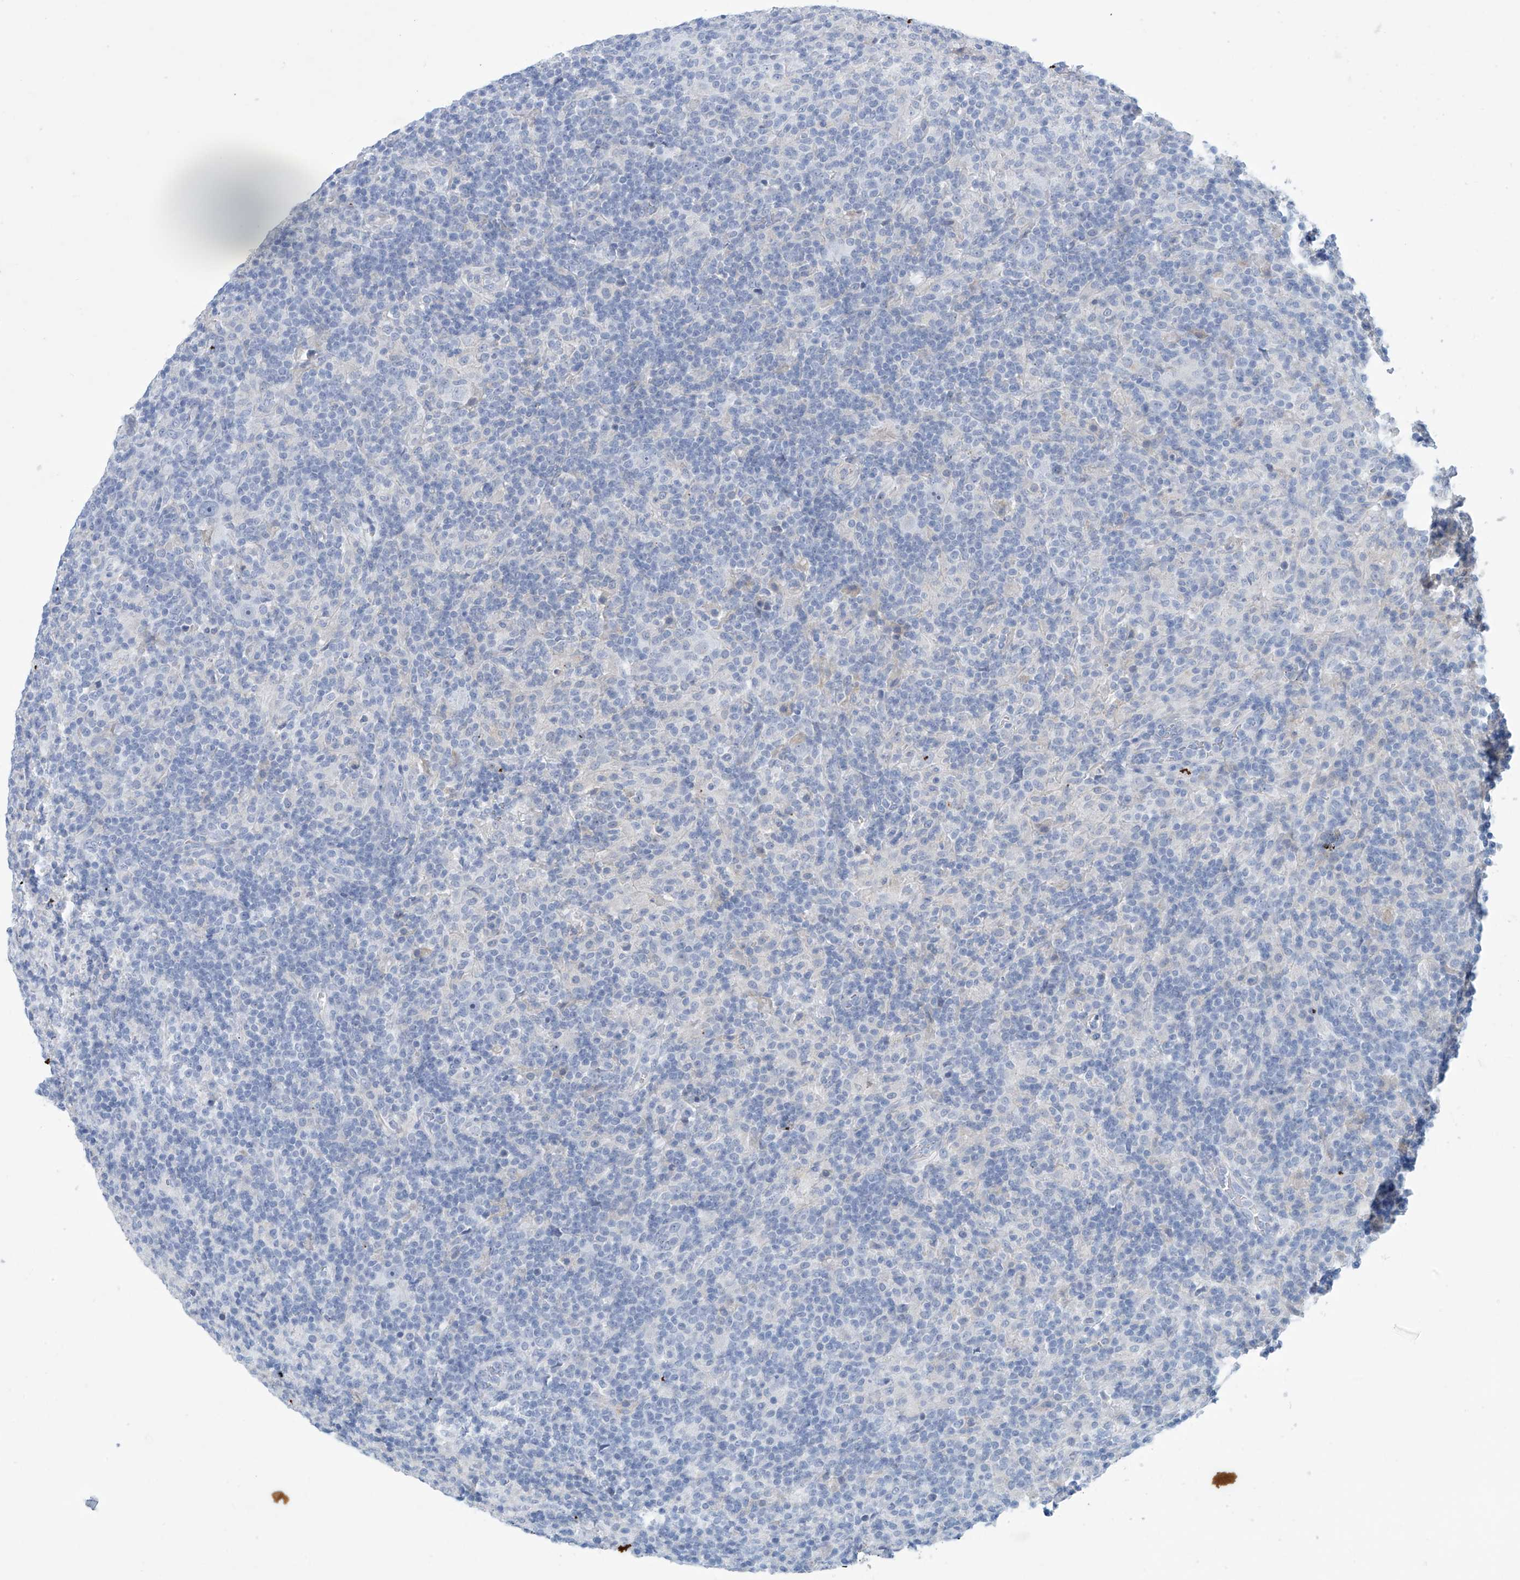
{"staining": {"intensity": "negative", "quantity": "none", "location": "none"}, "tissue": "lymphoma", "cell_type": "Tumor cells", "image_type": "cancer", "snomed": [{"axis": "morphology", "description": "Hodgkin's disease, NOS"}, {"axis": "topography", "description": "Lymph node"}], "caption": "Image shows no protein positivity in tumor cells of lymphoma tissue. (DAB immunohistochemistry visualized using brightfield microscopy, high magnification).", "gene": "ABHD13", "patient": {"sex": "male", "age": 70}}